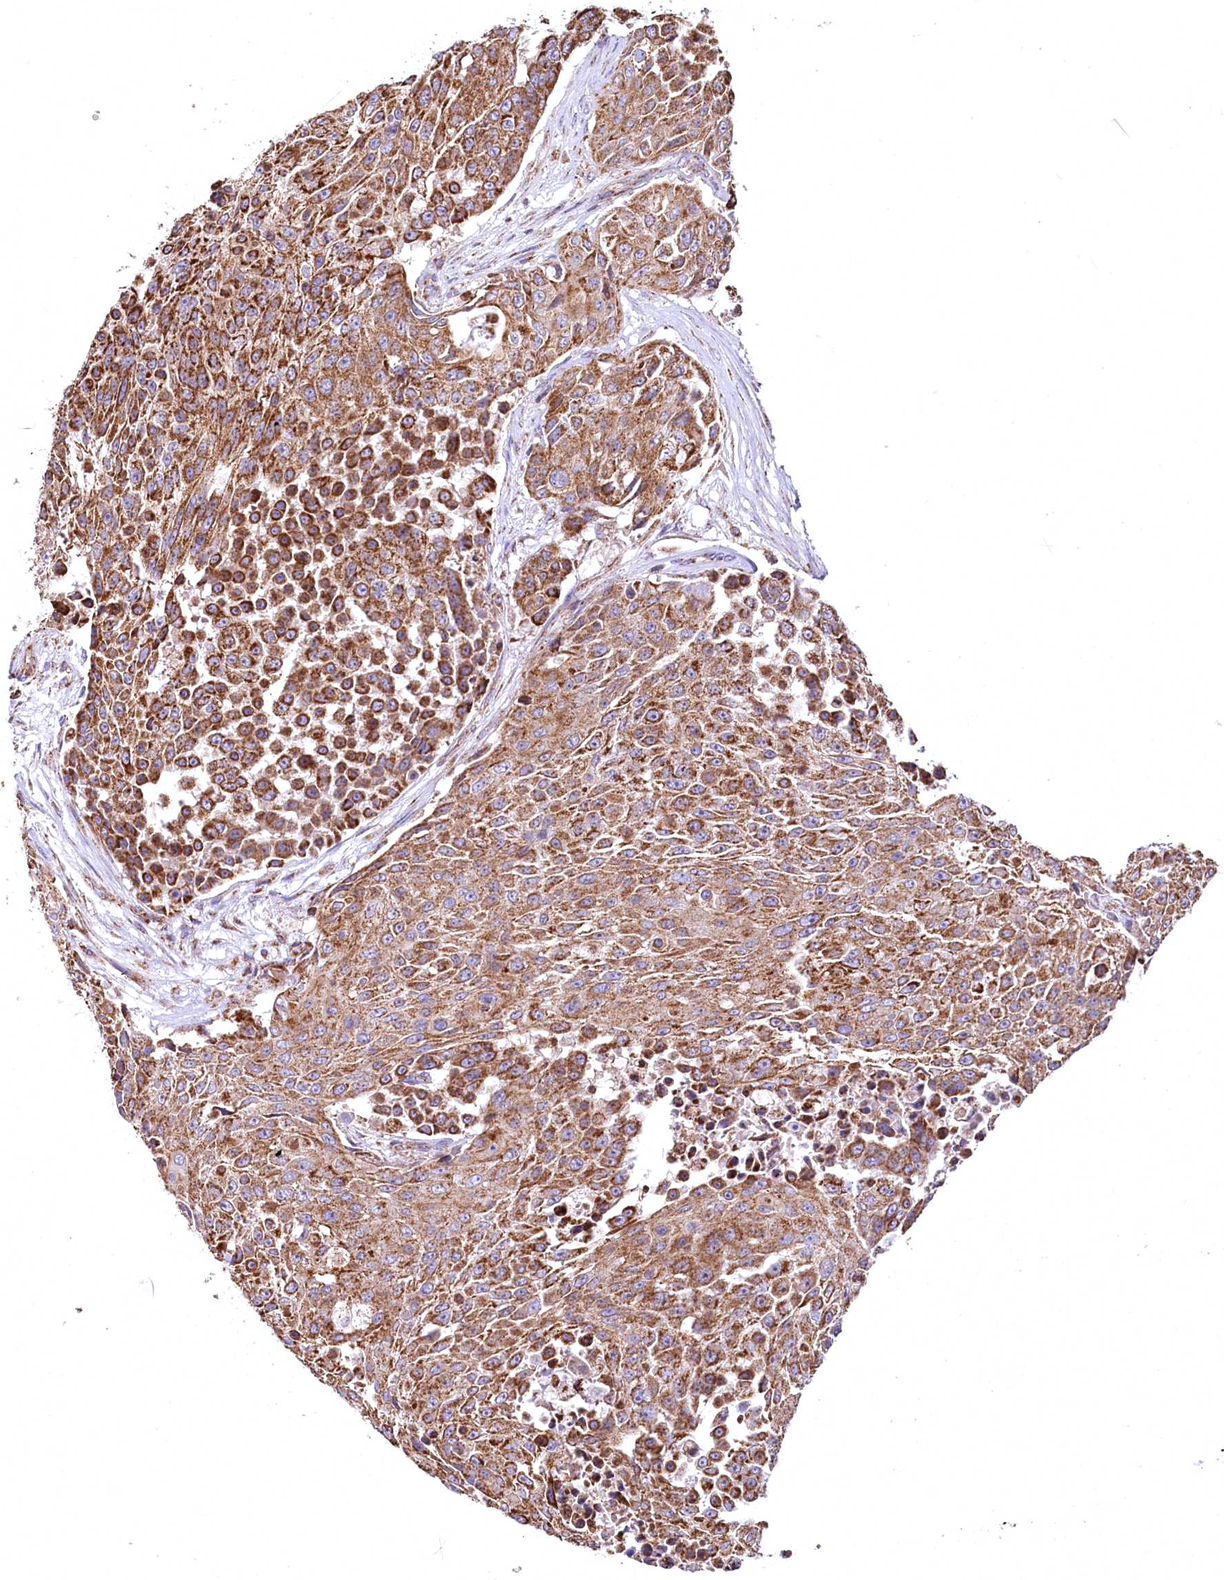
{"staining": {"intensity": "moderate", "quantity": ">75%", "location": "cytoplasmic/membranous"}, "tissue": "urothelial cancer", "cell_type": "Tumor cells", "image_type": "cancer", "snomed": [{"axis": "morphology", "description": "Urothelial carcinoma, High grade"}, {"axis": "topography", "description": "Urinary bladder"}], "caption": "The histopathology image exhibits staining of urothelial cancer, revealing moderate cytoplasmic/membranous protein positivity (brown color) within tumor cells.", "gene": "NUDT15", "patient": {"sex": "female", "age": 63}}